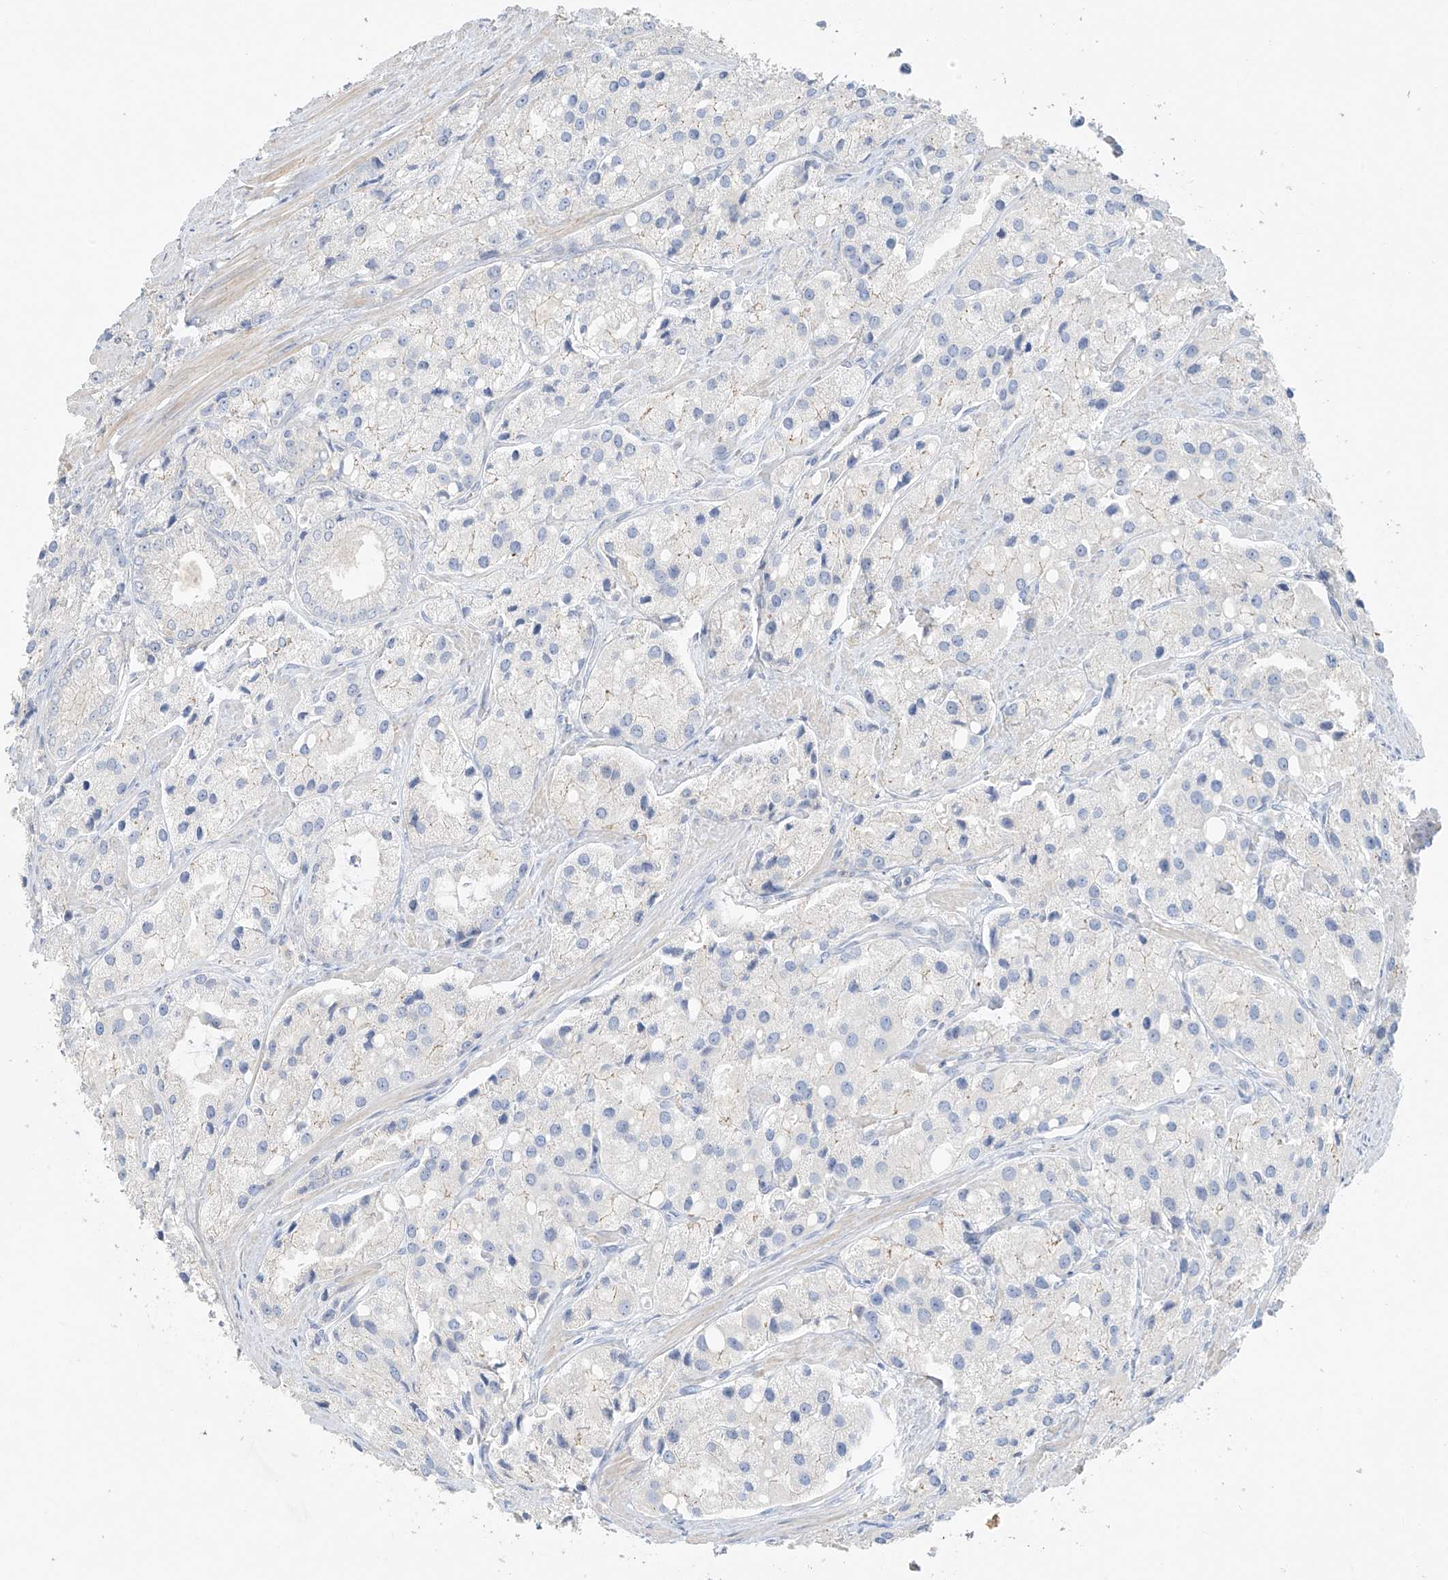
{"staining": {"intensity": "negative", "quantity": "none", "location": "none"}, "tissue": "prostate cancer", "cell_type": "Tumor cells", "image_type": "cancer", "snomed": [{"axis": "morphology", "description": "Adenocarcinoma, High grade"}, {"axis": "topography", "description": "Prostate"}], "caption": "Prostate adenocarcinoma (high-grade) was stained to show a protein in brown. There is no significant expression in tumor cells.", "gene": "ZBTB41", "patient": {"sex": "male", "age": 66}}